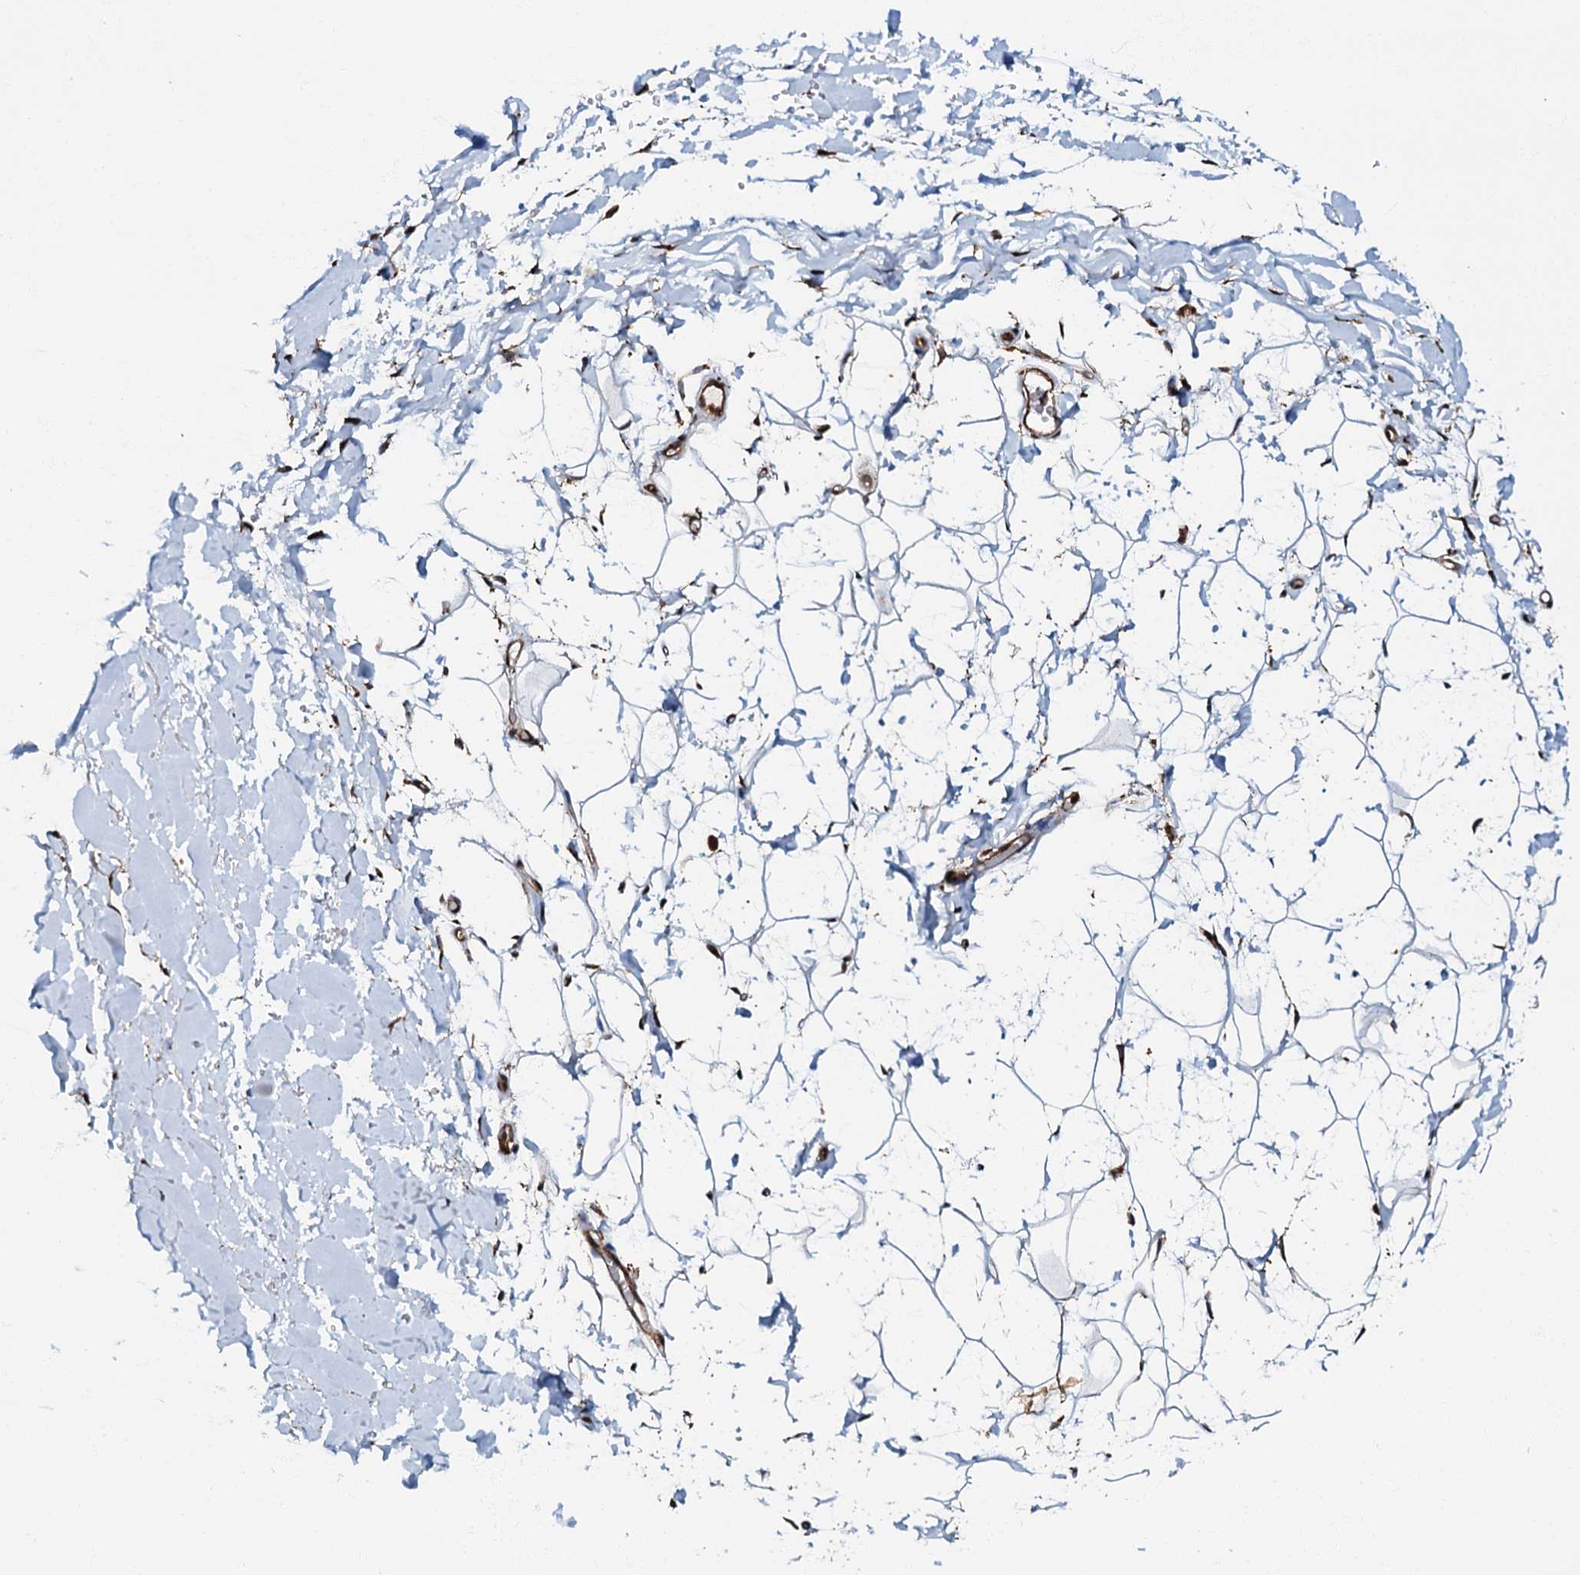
{"staining": {"intensity": "moderate", "quantity": "25%-75%", "location": "cytoplasmic/membranous"}, "tissue": "adipose tissue", "cell_type": "Adipocytes", "image_type": "normal", "snomed": [{"axis": "morphology", "description": "Normal tissue, NOS"}, {"axis": "topography", "description": "Breast"}], "caption": "The micrograph reveals immunohistochemical staining of normal adipose tissue. There is moderate cytoplasmic/membranous staining is identified in approximately 25%-75% of adipocytes.", "gene": "OSBP", "patient": {"sex": "female", "age": 26}}